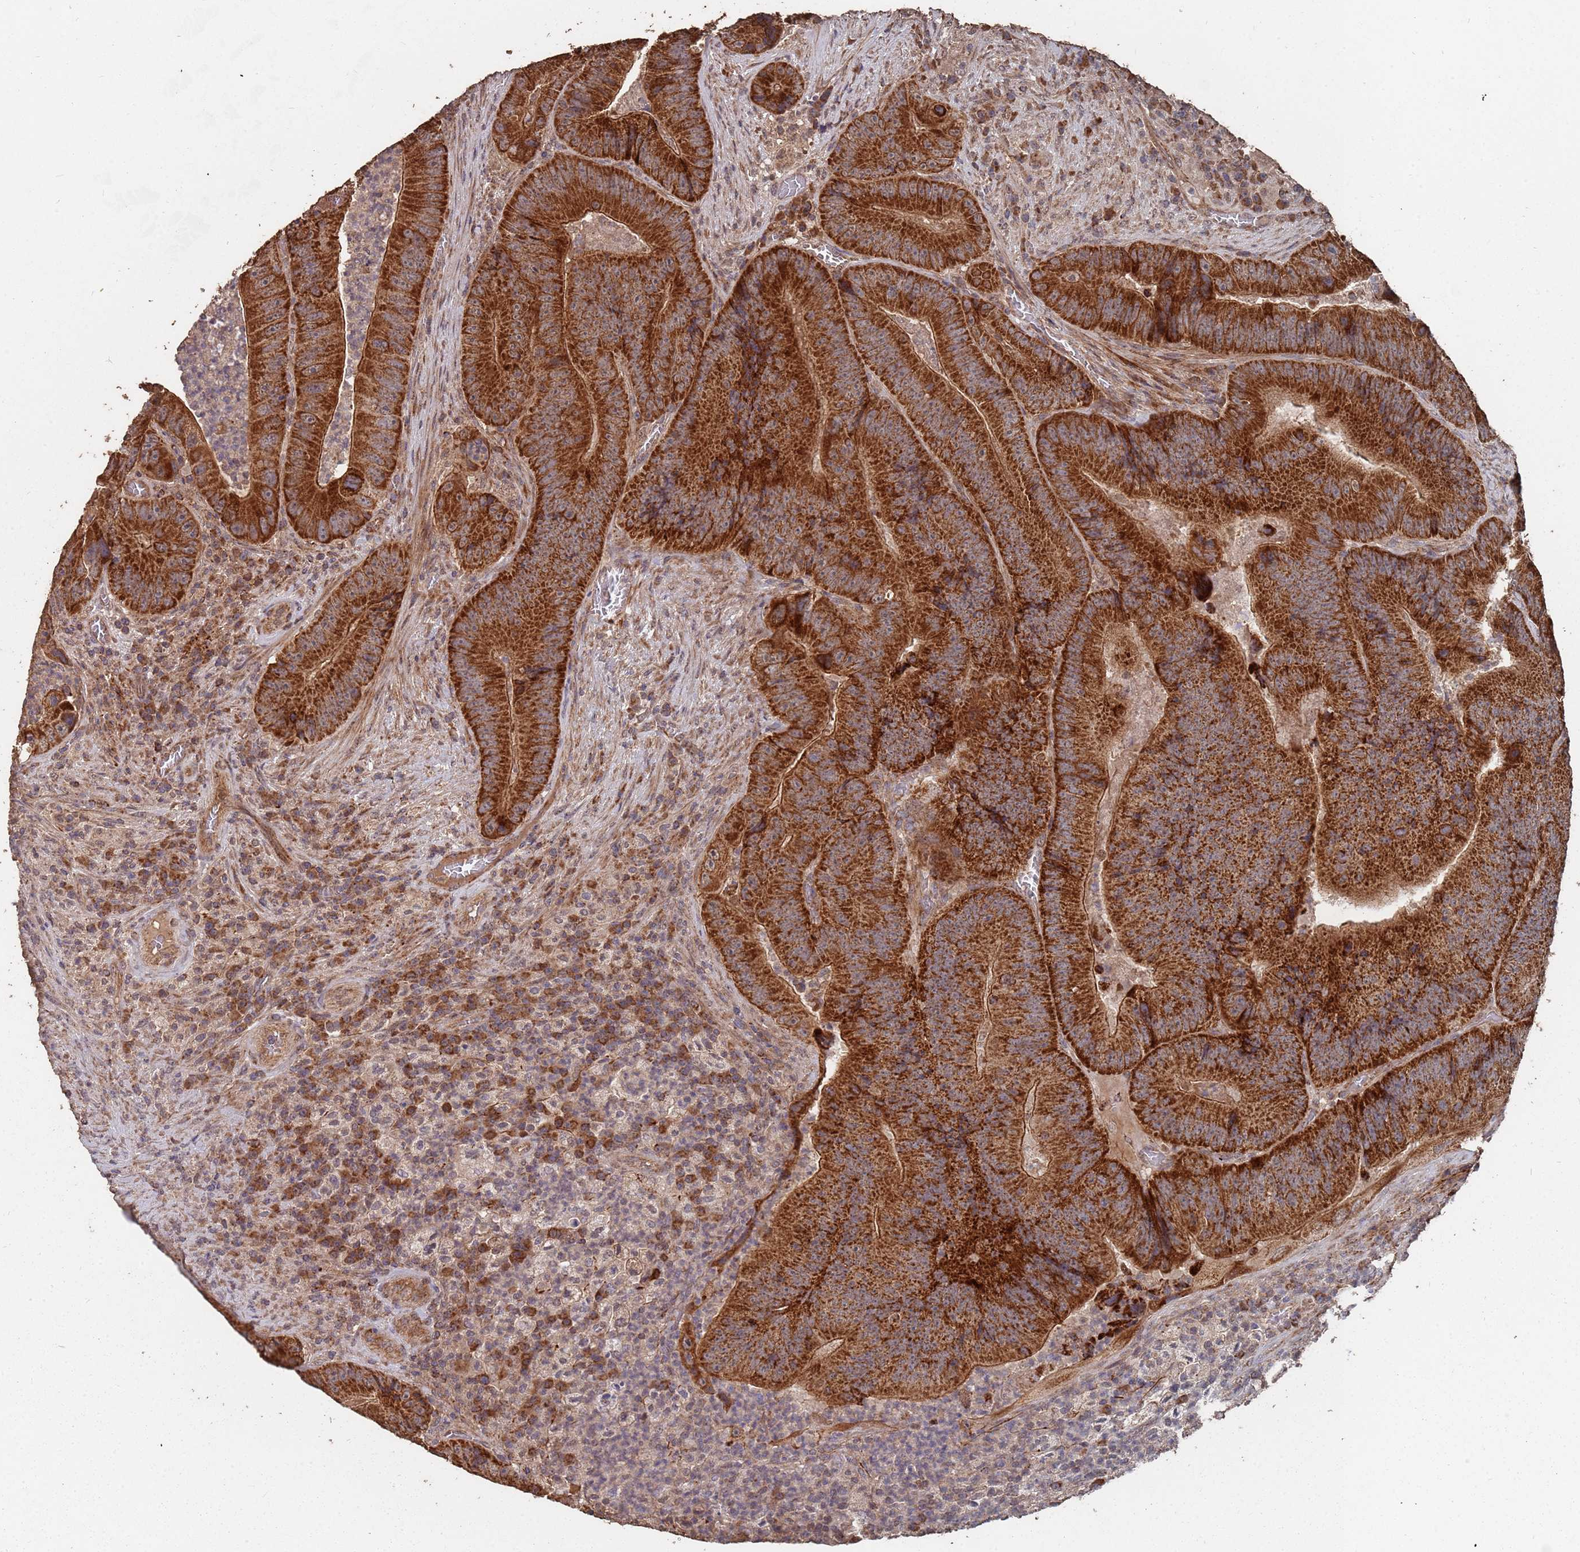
{"staining": {"intensity": "strong", "quantity": ">75%", "location": "cytoplasmic/membranous"}, "tissue": "colorectal cancer", "cell_type": "Tumor cells", "image_type": "cancer", "snomed": [{"axis": "morphology", "description": "Adenocarcinoma, NOS"}, {"axis": "topography", "description": "Colon"}], "caption": "High-magnification brightfield microscopy of colorectal cancer stained with DAB (brown) and counterstained with hematoxylin (blue). tumor cells exhibit strong cytoplasmic/membranous expression is seen in approximately>75% of cells.", "gene": "PRORP", "patient": {"sex": "female", "age": 86}}